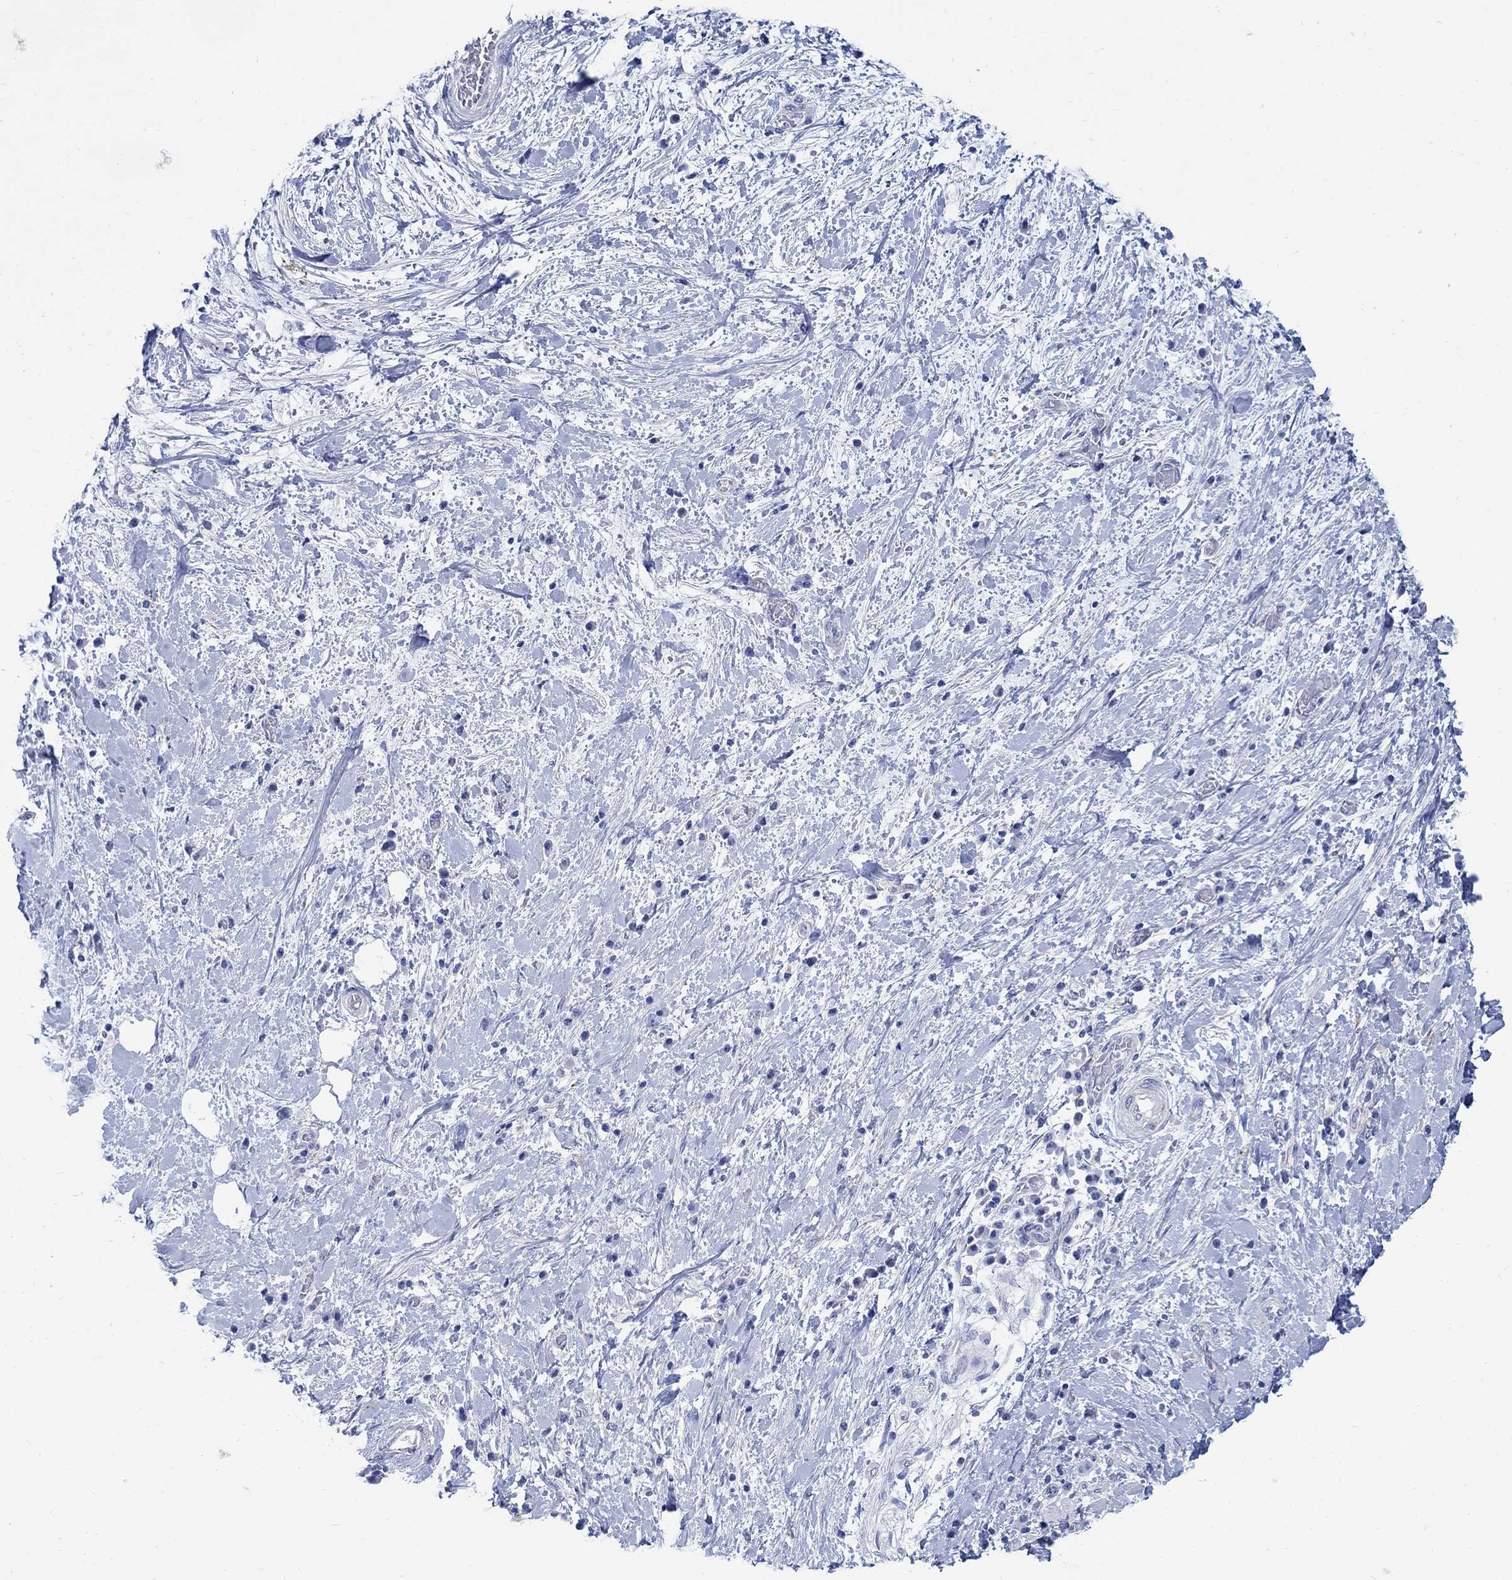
{"staining": {"intensity": "negative", "quantity": "none", "location": "none"}, "tissue": "liver cancer", "cell_type": "Tumor cells", "image_type": "cancer", "snomed": [{"axis": "morphology", "description": "Cholangiocarcinoma"}, {"axis": "topography", "description": "Liver"}], "caption": "The IHC histopathology image has no significant staining in tumor cells of liver cancer tissue. (Brightfield microscopy of DAB immunohistochemistry at high magnification).", "gene": "ZDHHC14", "patient": {"sex": "female", "age": 73}}